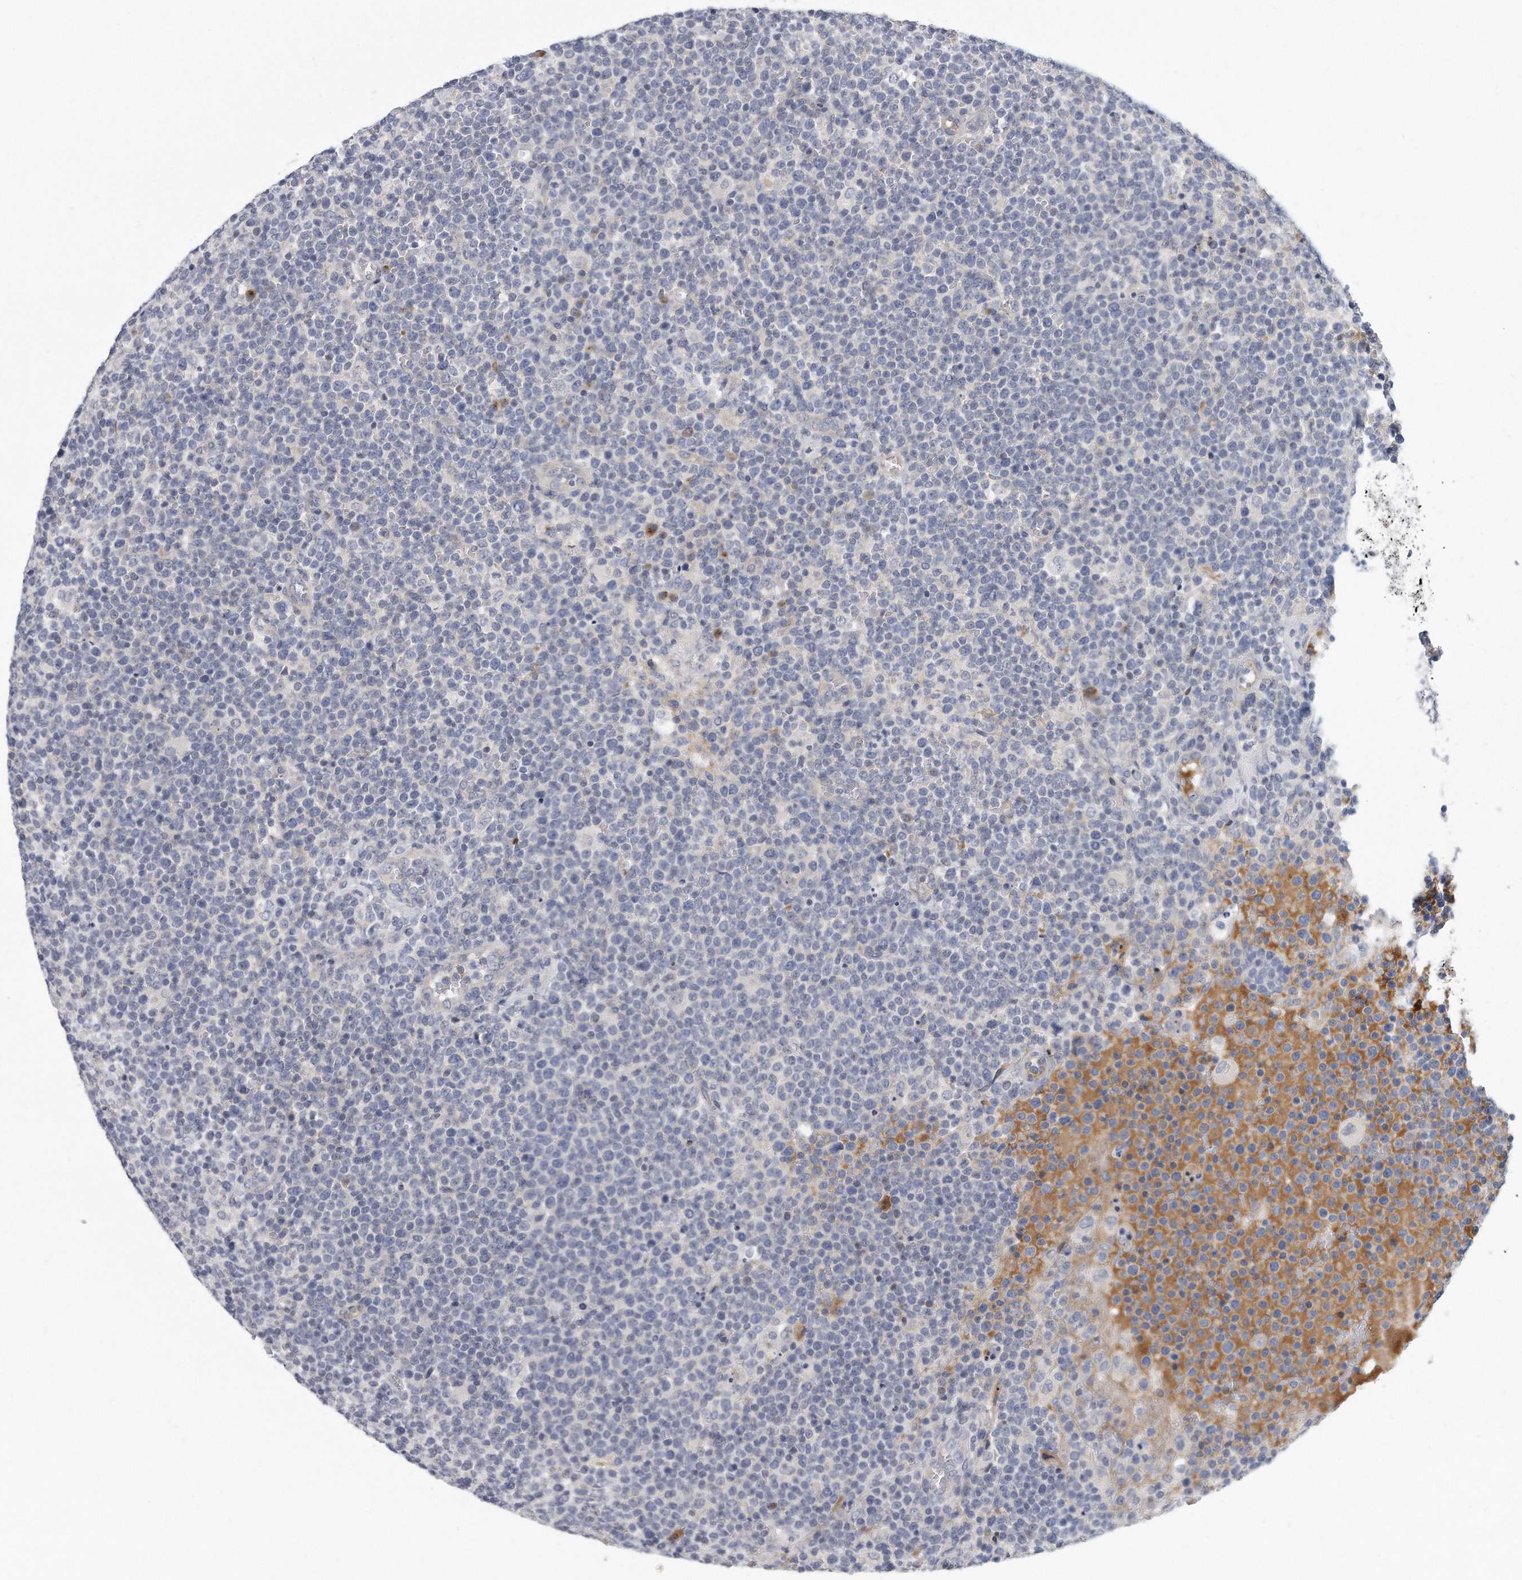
{"staining": {"intensity": "negative", "quantity": "none", "location": "none"}, "tissue": "lymphoma", "cell_type": "Tumor cells", "image_type": "cancer", "snomed": [{"axis": "morphology", "description": "Malignant lymphoma, non-Hodgkin's type, High grade"}, {"axis": "topography", "description": "Lymph node"}], "caption": "Immunohistochemical staining of human lymphoma demonstrates no significant staining in tumor cells. (Brightfield microscopy of DAB (3,3'-diaminobenzidine) IHC at high magnification).", "gene": "PLEKHA6", "patient": {"sex": "male", "age": 61}}